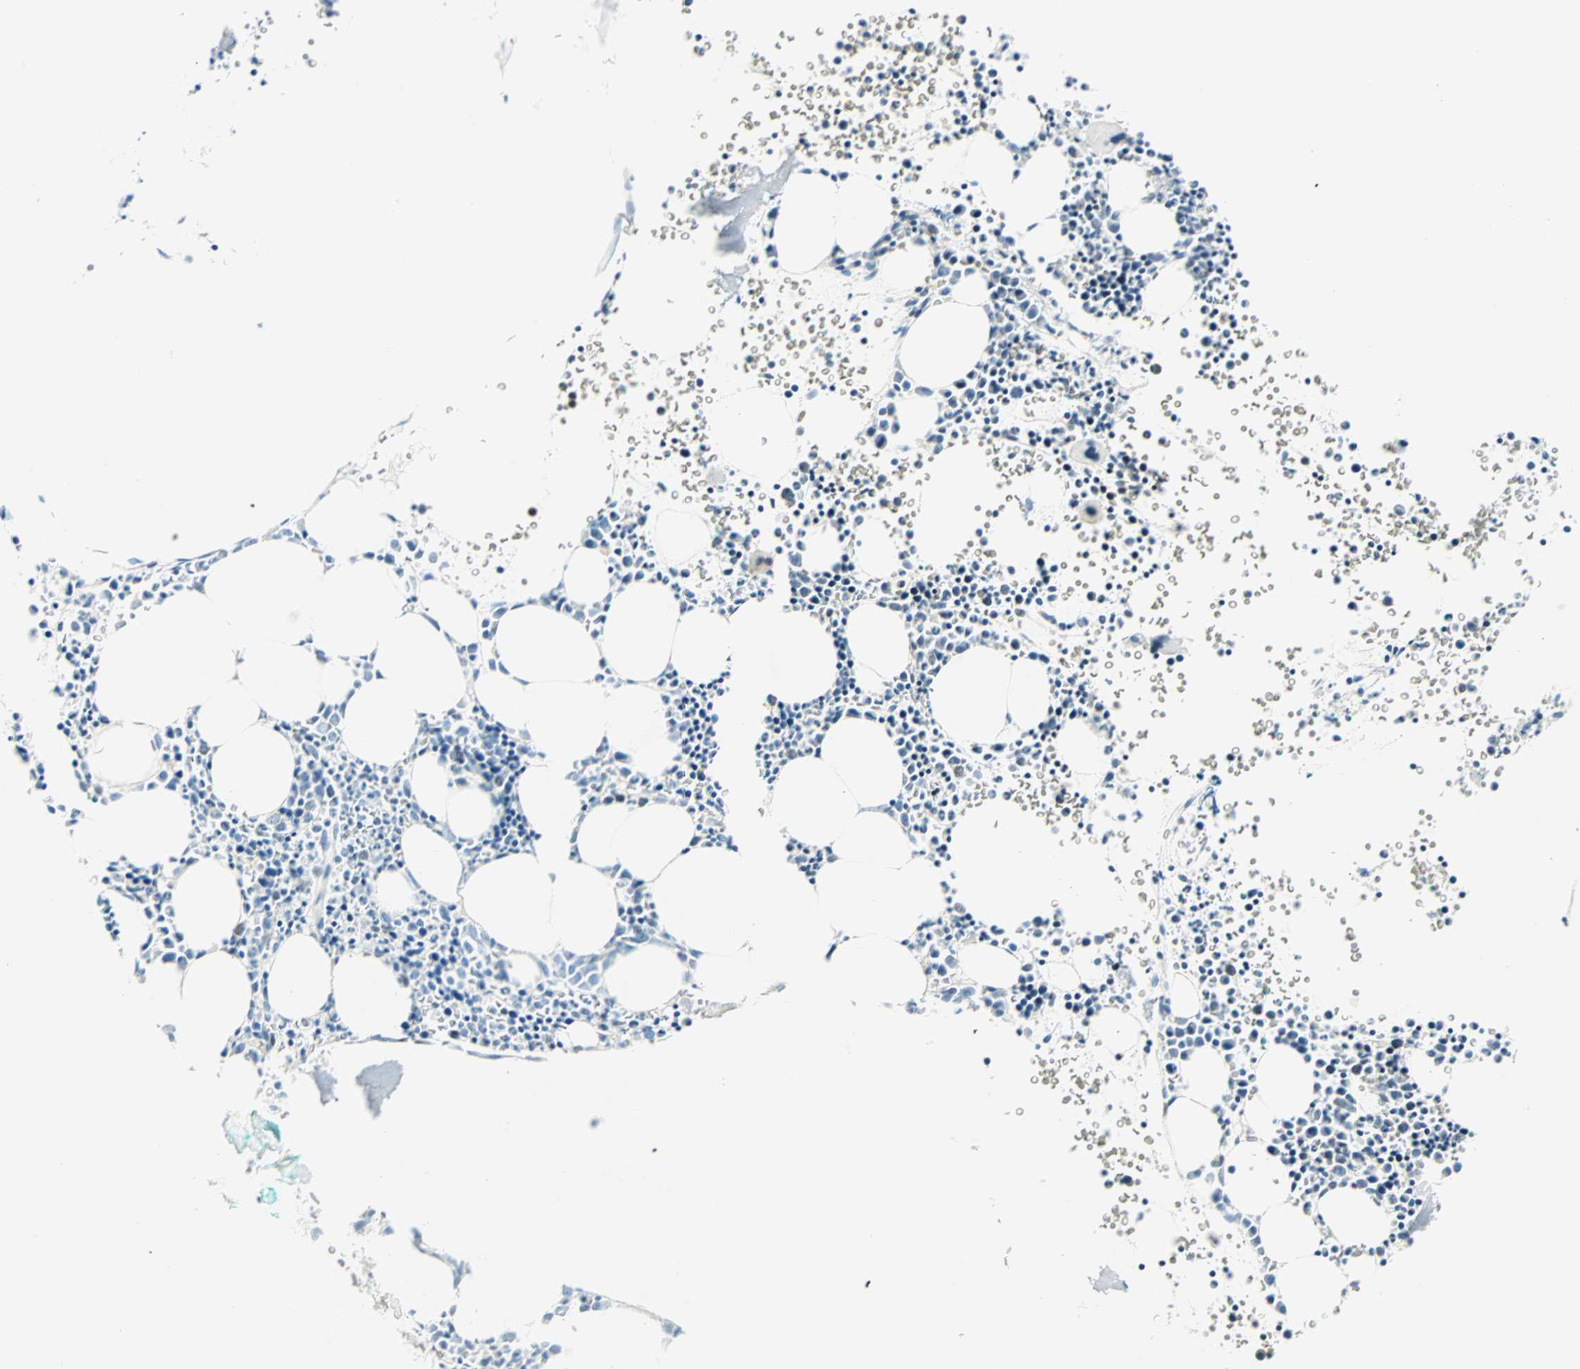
{"staining": {"intensity": "negative", "quantity": "none", "location": "none"}, "tissue": "bone marrow", "cell_type": "Hematopoietic cells", "image_type": "normal", "snomed": [{"axis": "morphology", "description": "Normal tissue, NOS"}, {"axis": "morphology", "description": "Inflammation, NOS"}, {"axis": "topography", "description": "Bone marrow"}], "caption": "Protein analysis of normal bone marrow exhibits no significant staining in hematopoietic cells.", "gene": "PKNOX1", "patient": {"sex": "female", "age": 17}}